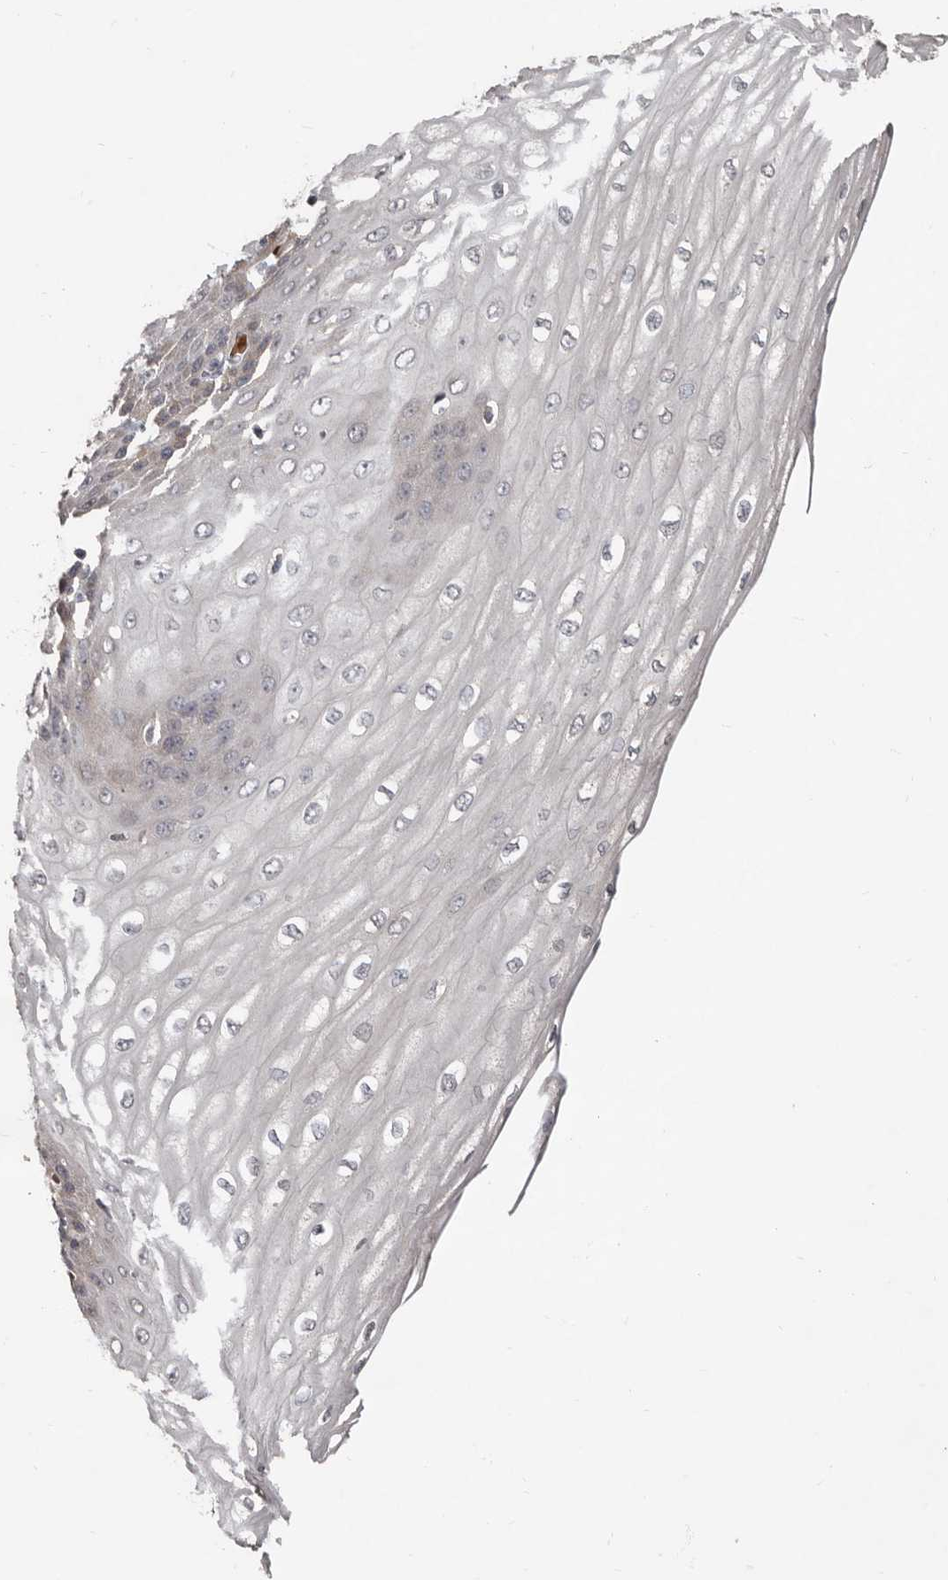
{"staining": {"intensity": "weak", "quantity": "<25%", "location": "cytoplasmic/membranous"}, "tissue": "esophagus", "cell_type": "Squamous epithelial cells", "image_type": "normal", "snomed": [{"axis": "morphology", "description": "Normal tissue, NOS"}, {"axis": "topography", "description": "Esophagus"}], "caption": "A high-resolution image shows immunohistochemistry staining of benign esophagus, which displays no significant positivity in squamous epithelial cells. (Immunohistochemistry, brightfield microscopy, high magnification).", "gene": "KIF26B", "patient": {"sex": "male", "age": 60}}